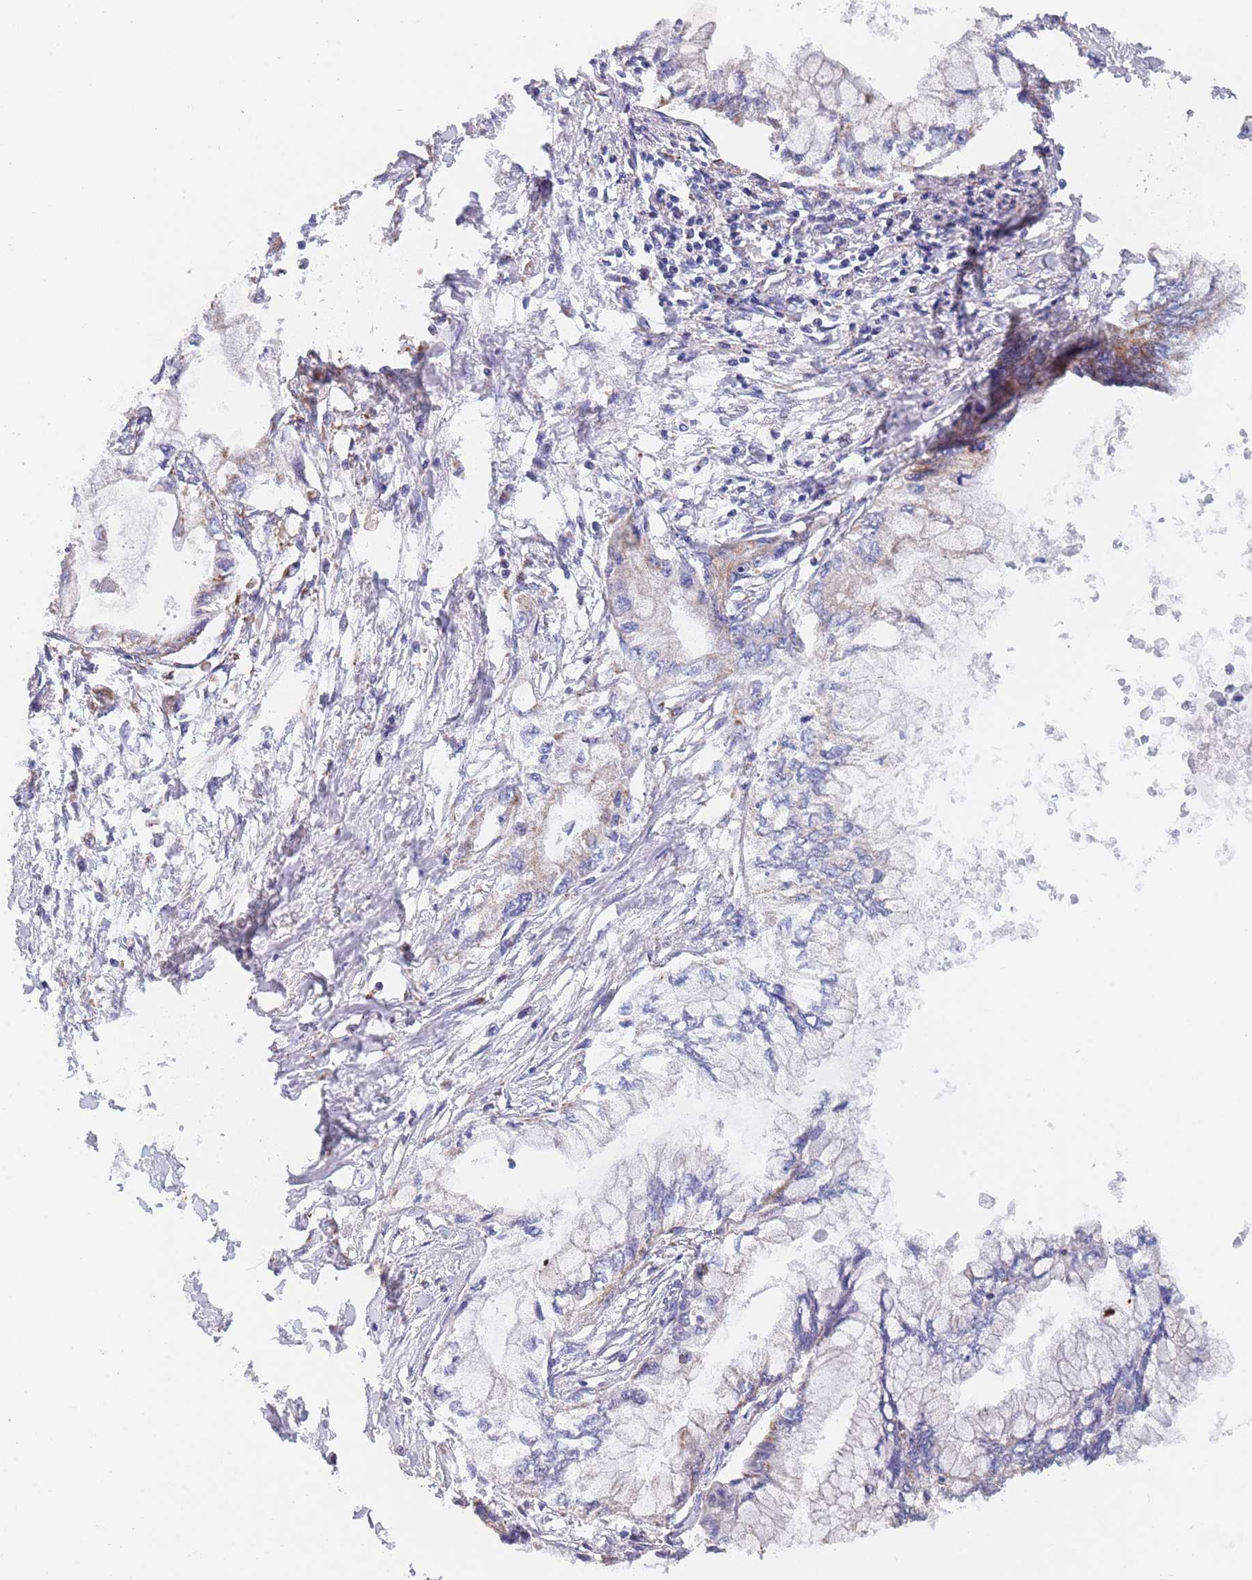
{"staining": {"intensity": "weak", "quantity": "<25%", "location": "cytoplasmic/membranous"}, "tissue": "pancreatic cancer", "cell_type": "Tumor cells", "image_type": "cancer", "snomed": [{"axis": "morphology", "description": "Adenocarcinoma, NOS"}, {"axis": "topography", "description": "Pancreas"}], "caption": "This micrograph is of pancreatic cancer (adenocarcinoma) stained with immunohistochemistry (IHC) to label a protein in brown with the nuclei are counter-stained blue. There is no positivity in tumor cells.", "gene": "PGP", "patient": {"sex": "male", "age": 48}}